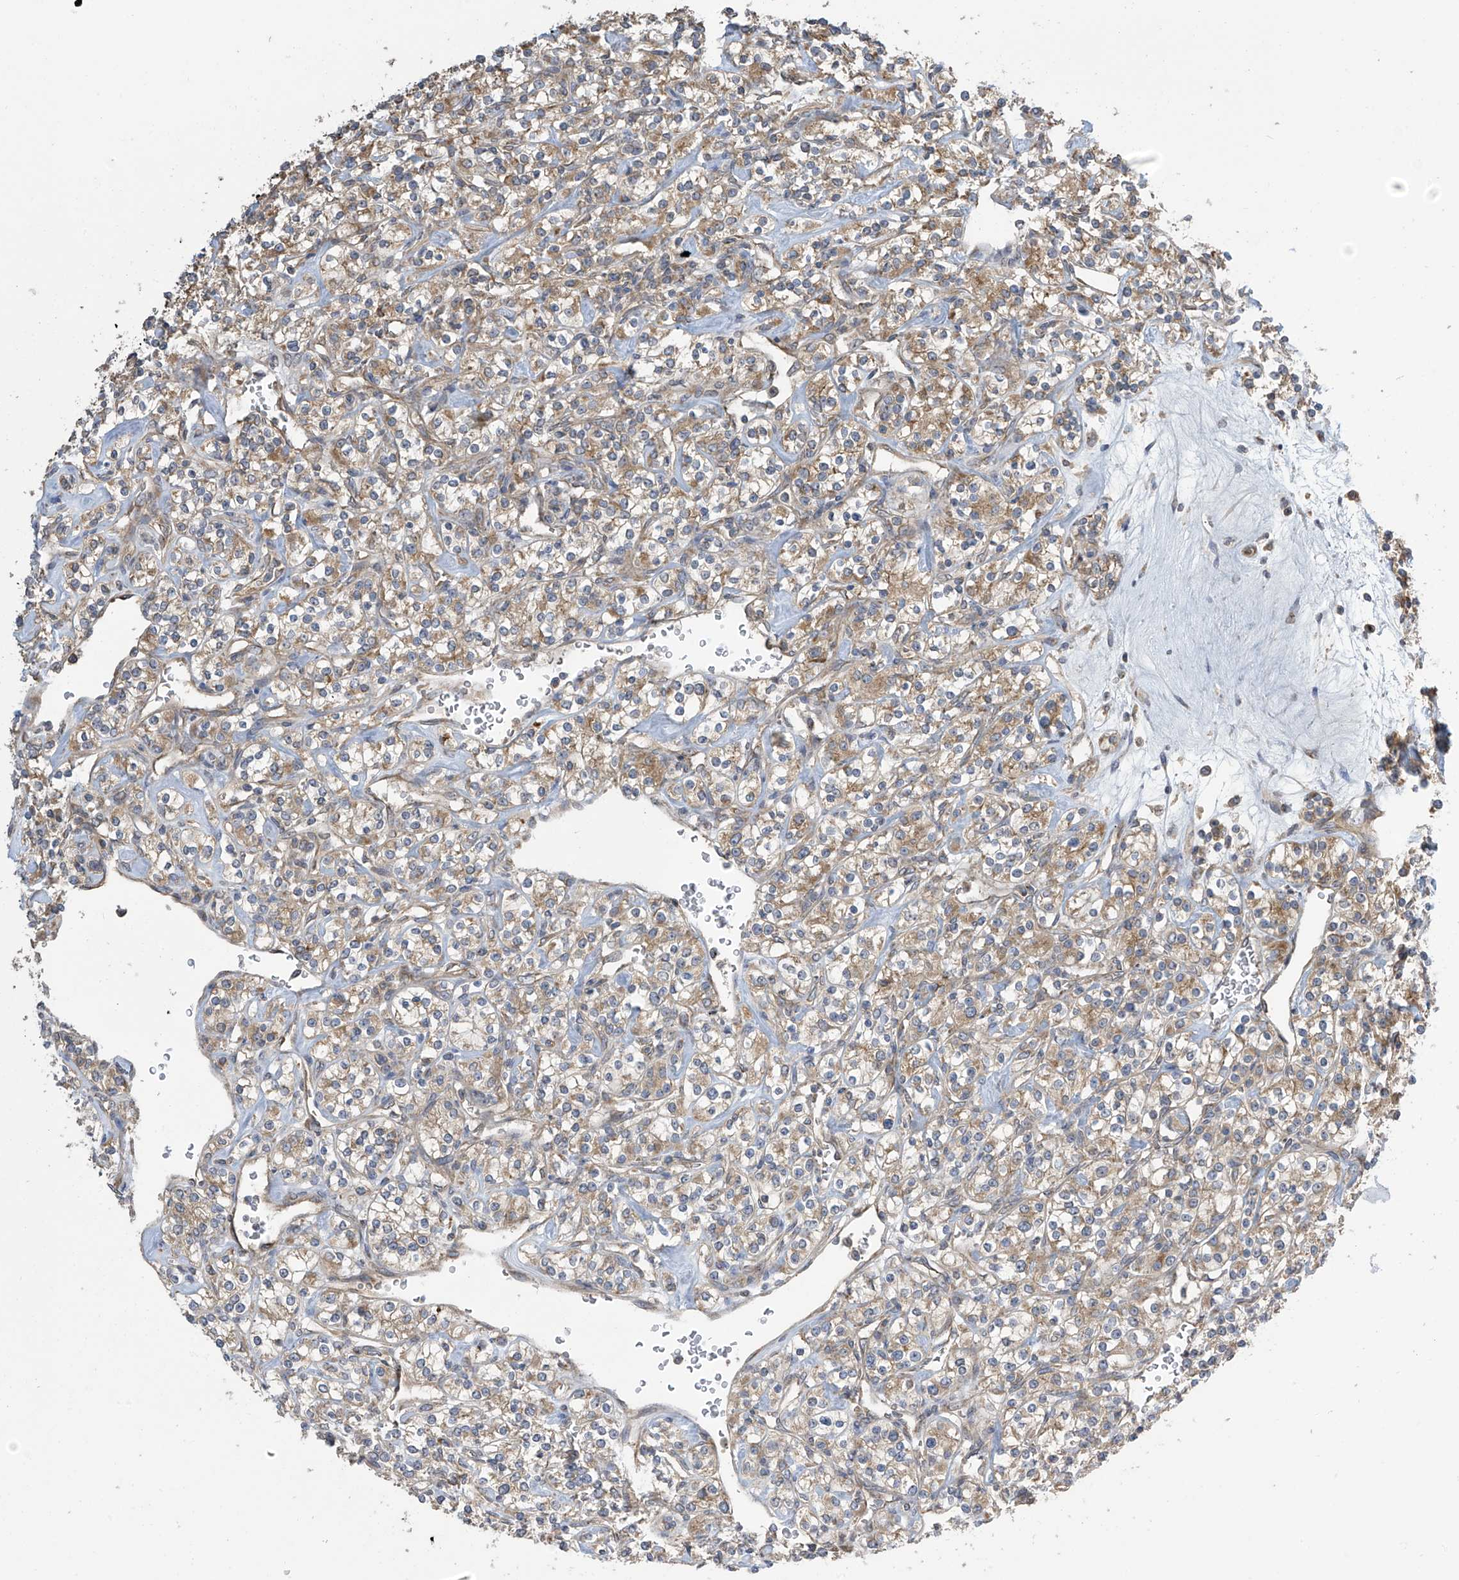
{"staining": {"intensity": "weak", "quantity": ">75%", "location": "cytoplasmic/membranous"}, "tissue": "renal cancer", "cell_type": "Tumor cells", "image_type": "cancer", "snomed": [{"axis": "morphology", "description": "Adenocarcinoma, NOS"}, {"axis": "topography", "description": "Kidney"}], "caption": "Immunohistochemistry image of renal cancer stained for a protein (brown), which demonstrates low levels of weak cytoplasmic/membranous positivity in about >75% of tumor cells.", "gene": "PNPT1", "patient": {"sex": "male", "age": 77}}